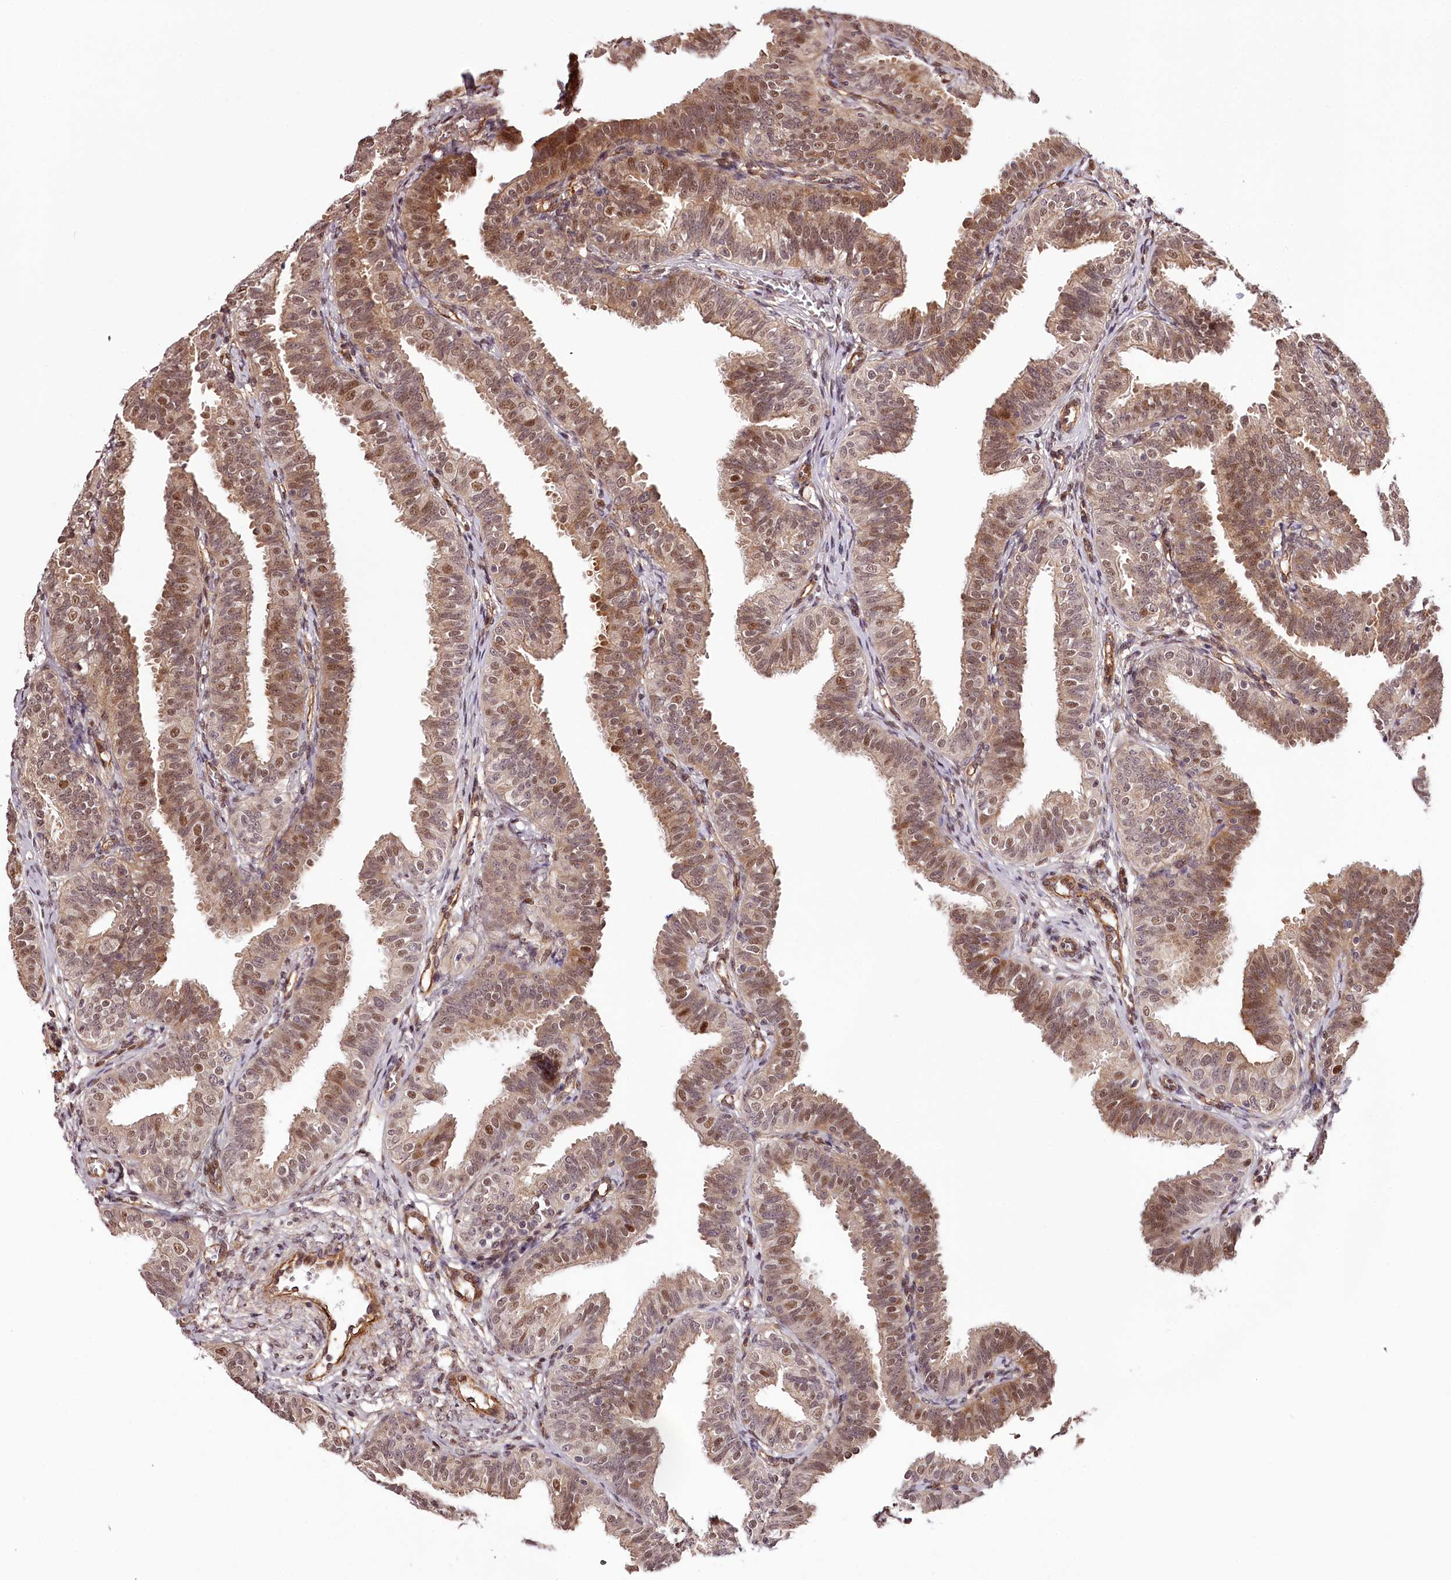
{"staining": {"intensity": "moderate", "quantity": "25%-75%", "location": "cytoplasmic/membranous,nuclear"}, "tissue": "fallopian tube", "cell_type": "Glandular cells", "image_type": "normal", "snomed": [{"axis": "morphology", "description": "Normal tissue, NOS"}, {"axis": "topography", "description": "Fallopian tube"}], "caption": "DAB (3,3'-diaminobenzidine) immunohistochemical staining of normal fallopian tube demonstrates moderate cytoplasmic/membranous,nuclear protein expression in approximately 25%-75% of glandular cells.", "gene": "TTC33", "patient": {"sex": "female", "age": 35}}